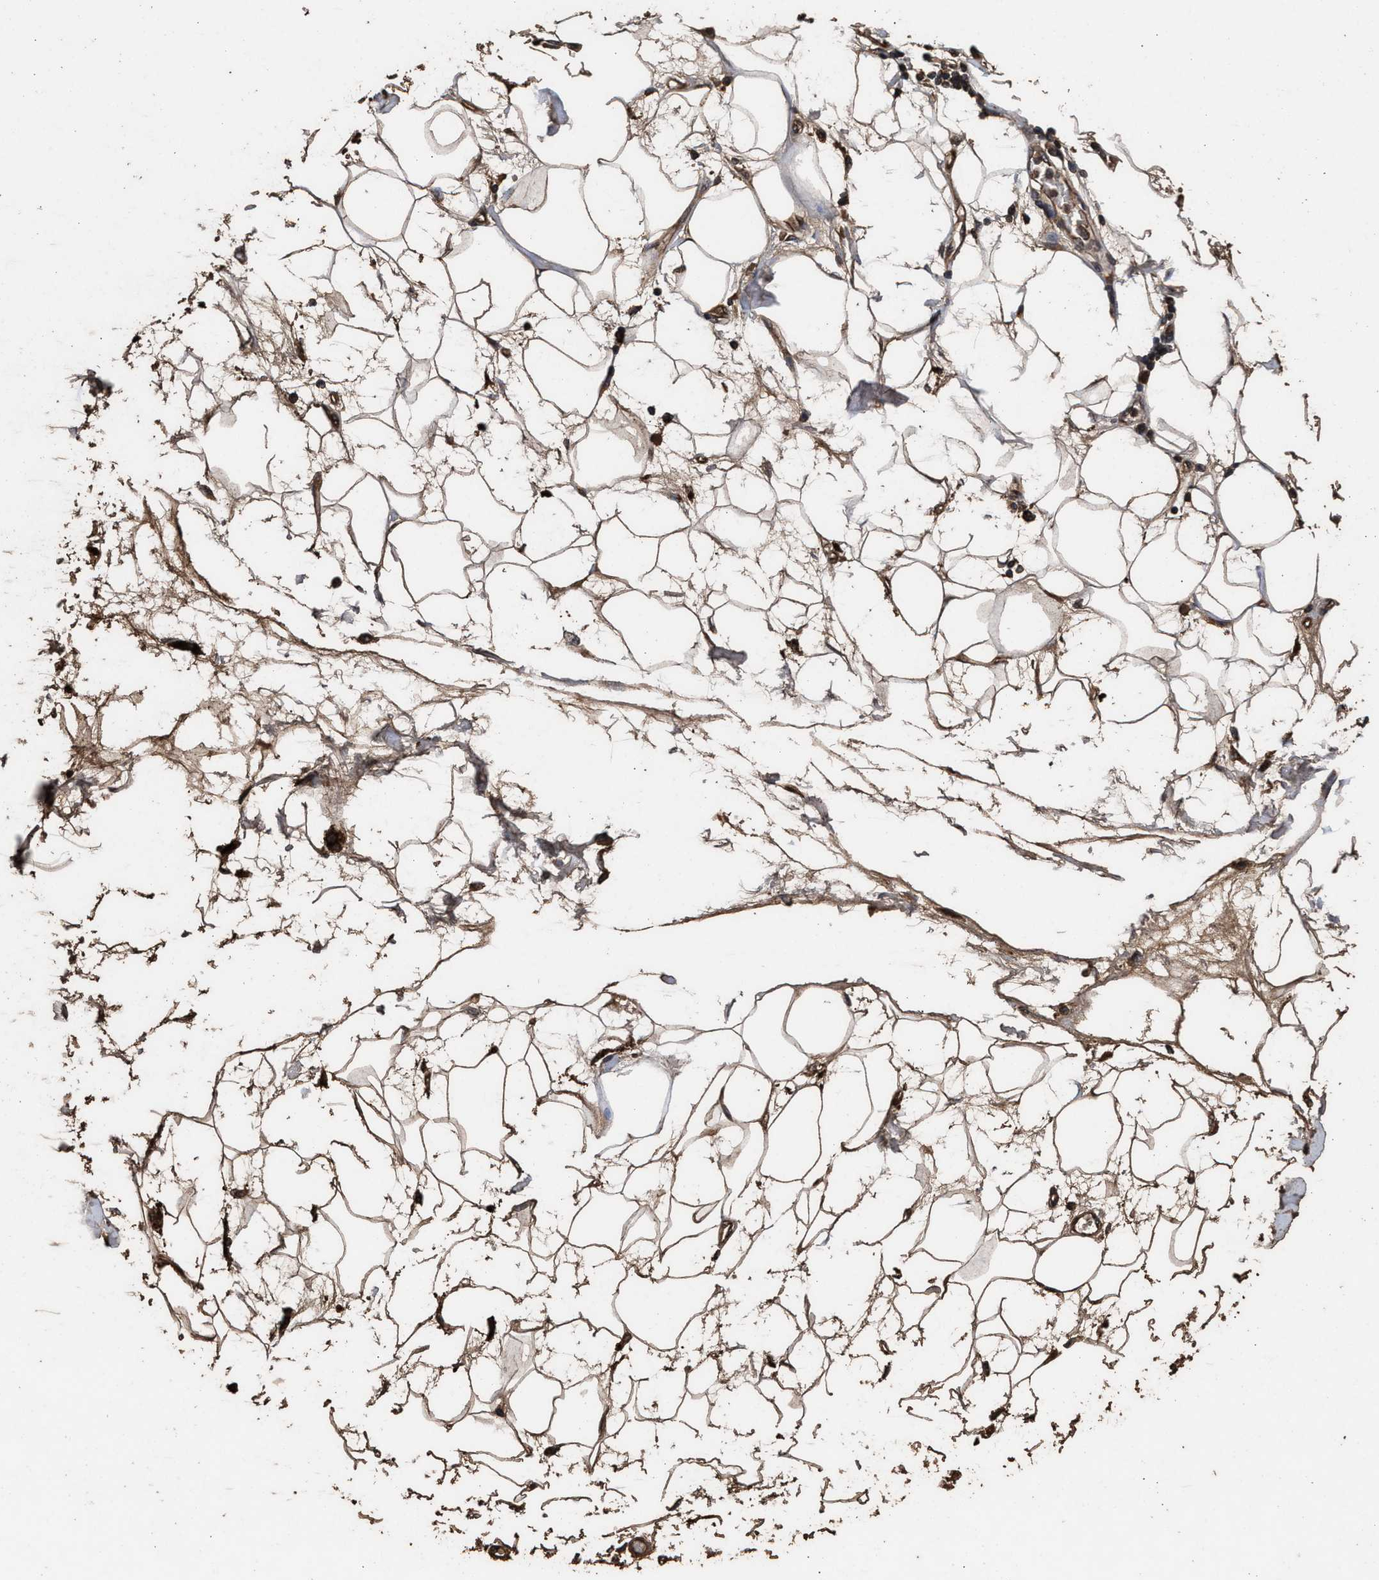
{"staining": {"intensity": "strong", "quantity": ">75%", "location": "cytoplasmic/membranous"}, "tissue": "adipose tissue", "cell_type": "Adipocytes", "image_type": "normal", "snomed": [{"axis": "morphology", "description": "Normal tissue, NOS"}, {"axis": "morphology", "description": "Adenocarcinoma, NOS"}, {"axis": "topography", "description": "Duodenum"}, {"axis": "topography", "description": "Peripheral nerve tissue"}], "caption": "An image showing strong cytoplasmic/membranous positivity in about >75% of adipocytes in benign adipose tissue, as visualized by brown immunohistochemical staining.", "gene": "ENSG00000286112", "patient": {"sex": "female", "age": 60}}